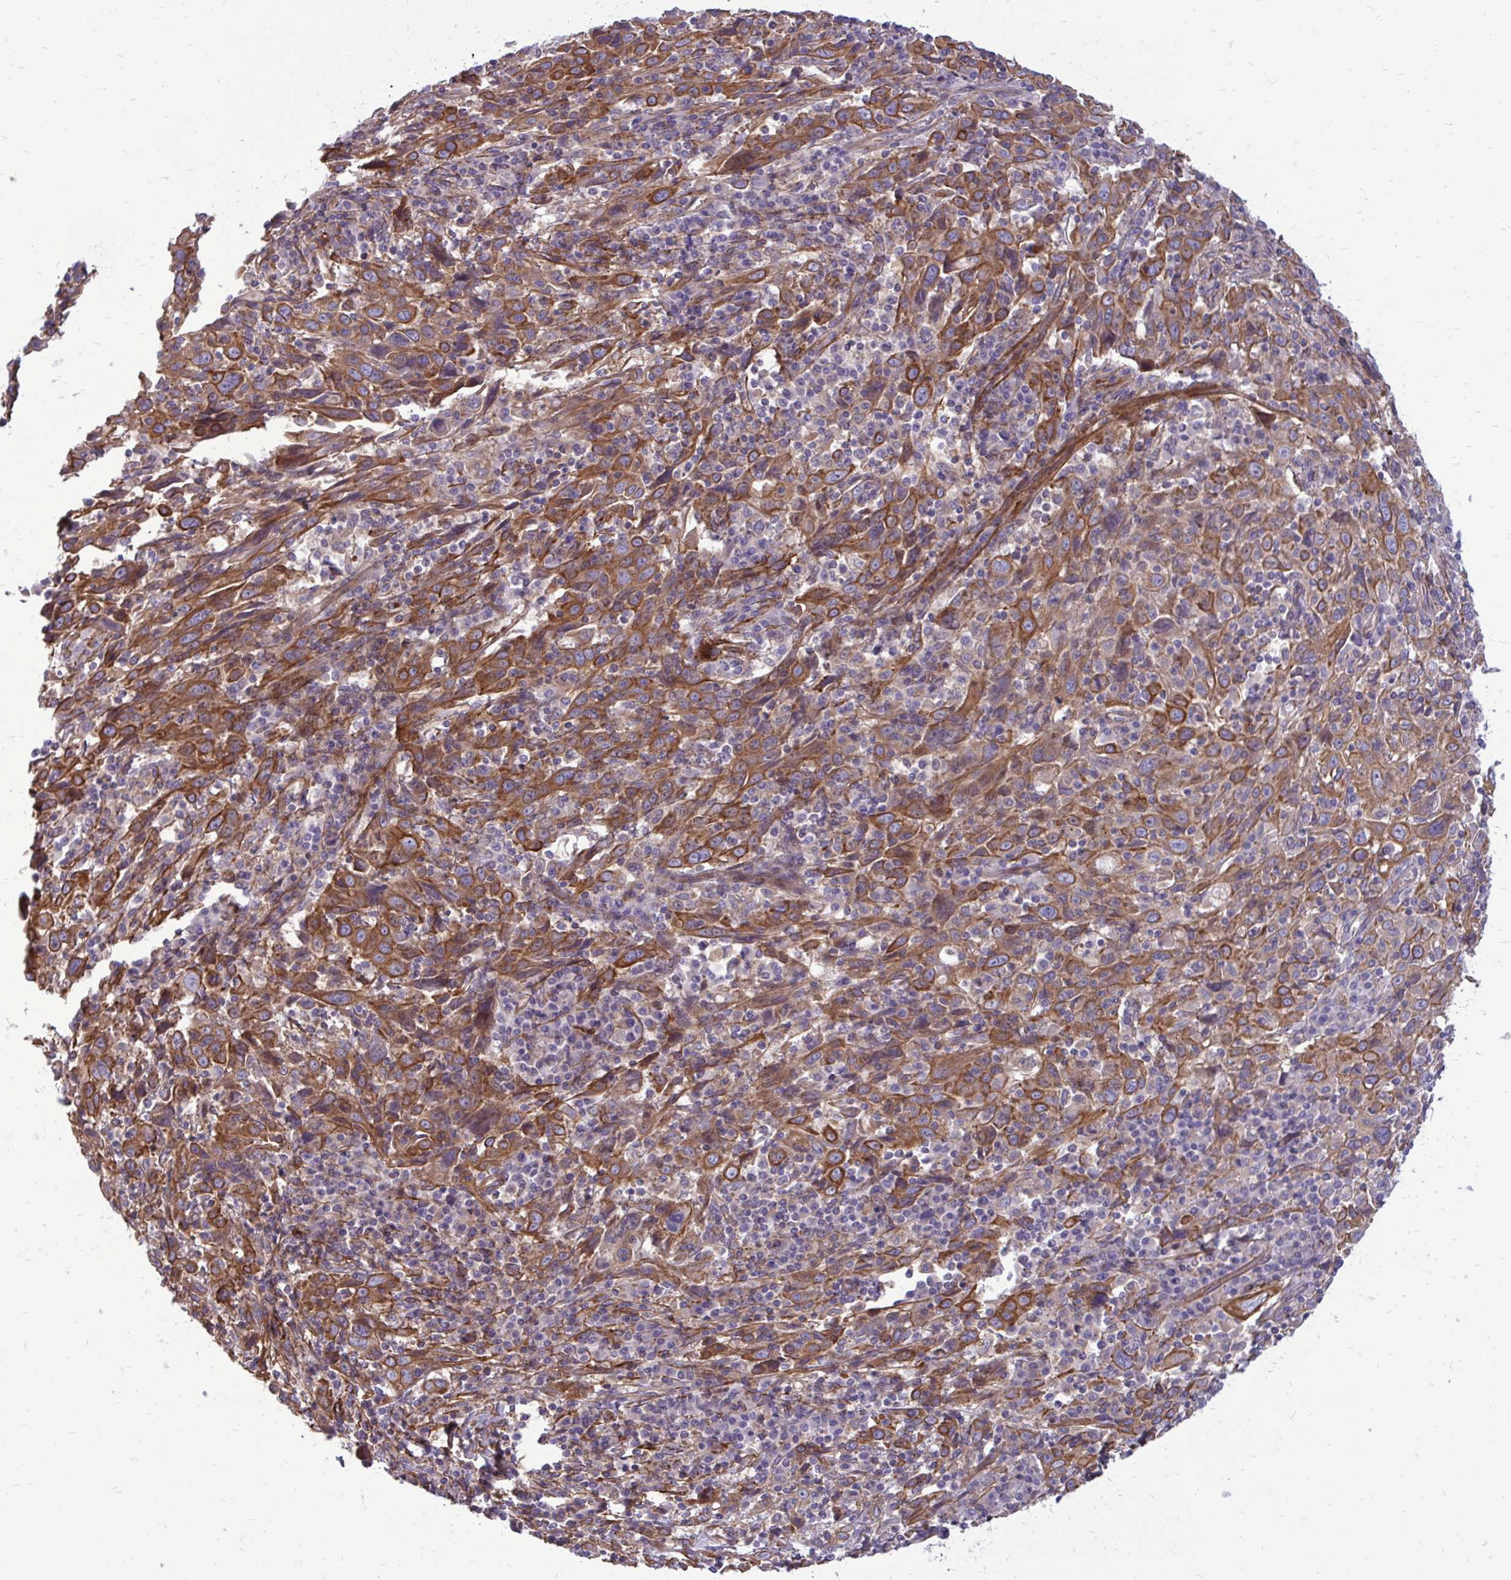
{"staining": {"intensity": "moderate", "quantity": ">75%", "location": "cytoplasmic/membranous"}, "tissue": "cervical cancer", "cell_type": "Tumor cells", "image_type": "cancer", "snomed": [{"axis": "morphology", "description": "Squamous cell carcinoma, NOS"}, {"axis": "topography", "description": "Cervix"}], "caption": "An immunohistochemistry photomicrograph of neoplastic tissue is shown. Protein staining in brown shows moderate cytoplasmic/membranous positivity in cervical squamous cell carcinoma within tumor cells. Nuclei are stained in blue.", "gene": "FAP", "patient": {"sex": "female", "age": 46}}